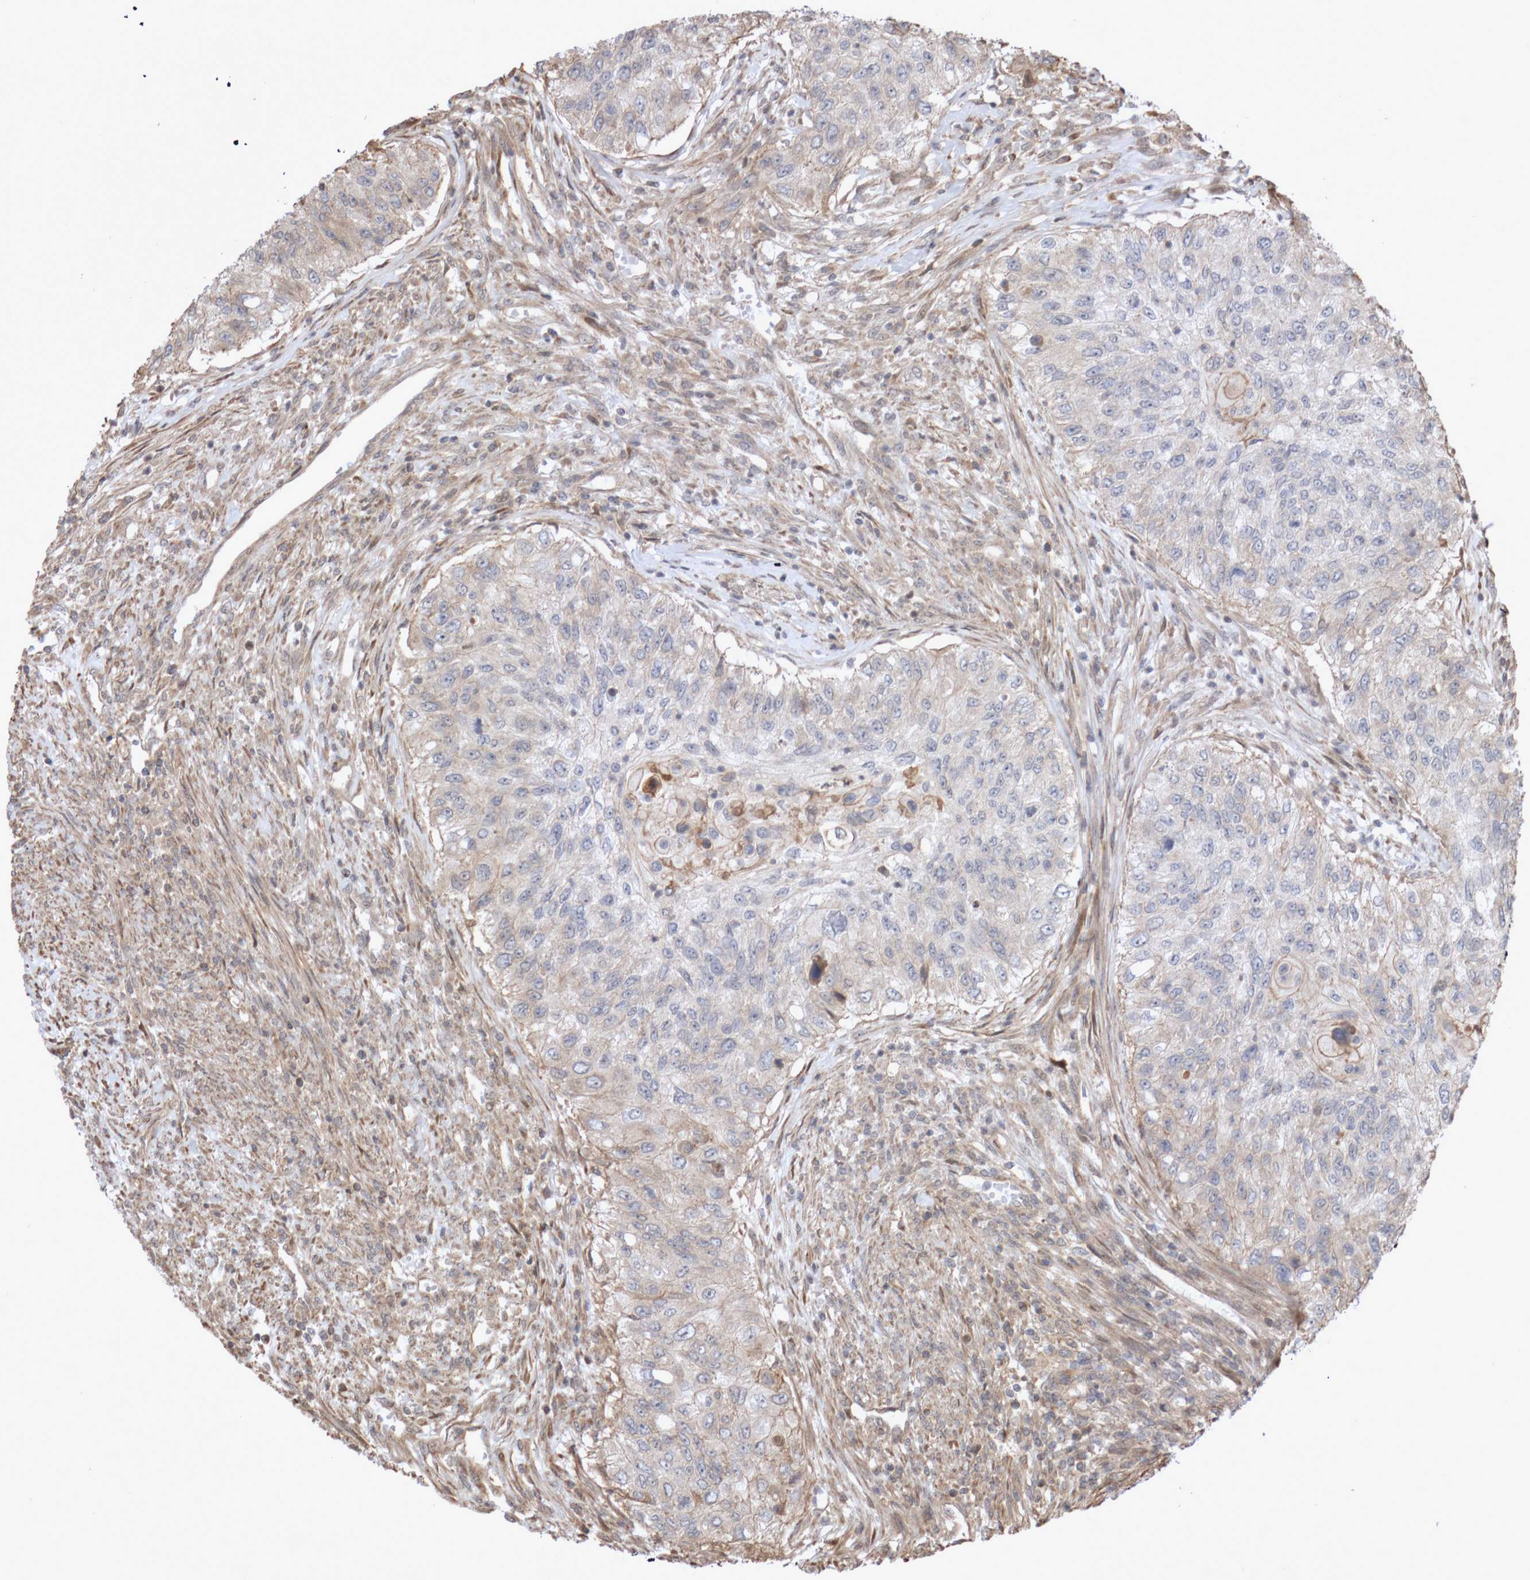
{"staining": {"intensity": "negative", "quantity": "none", "location": "none"}, "tissue": "urothelial cancer", "cell_type": "Tumor cells", "image_type": "cancer", "snomed": [{"axis": "morphology", "description": "Urothelial carcinoma, High grade"}, {"axis": "topography", "description": "Urinary bladder"}], "caption": "A photomicrograph of human urothelial cancer is negative for staining in tumor cells.", "gene": "DPH7", "patient": {"sex": "female", "age": 60}}